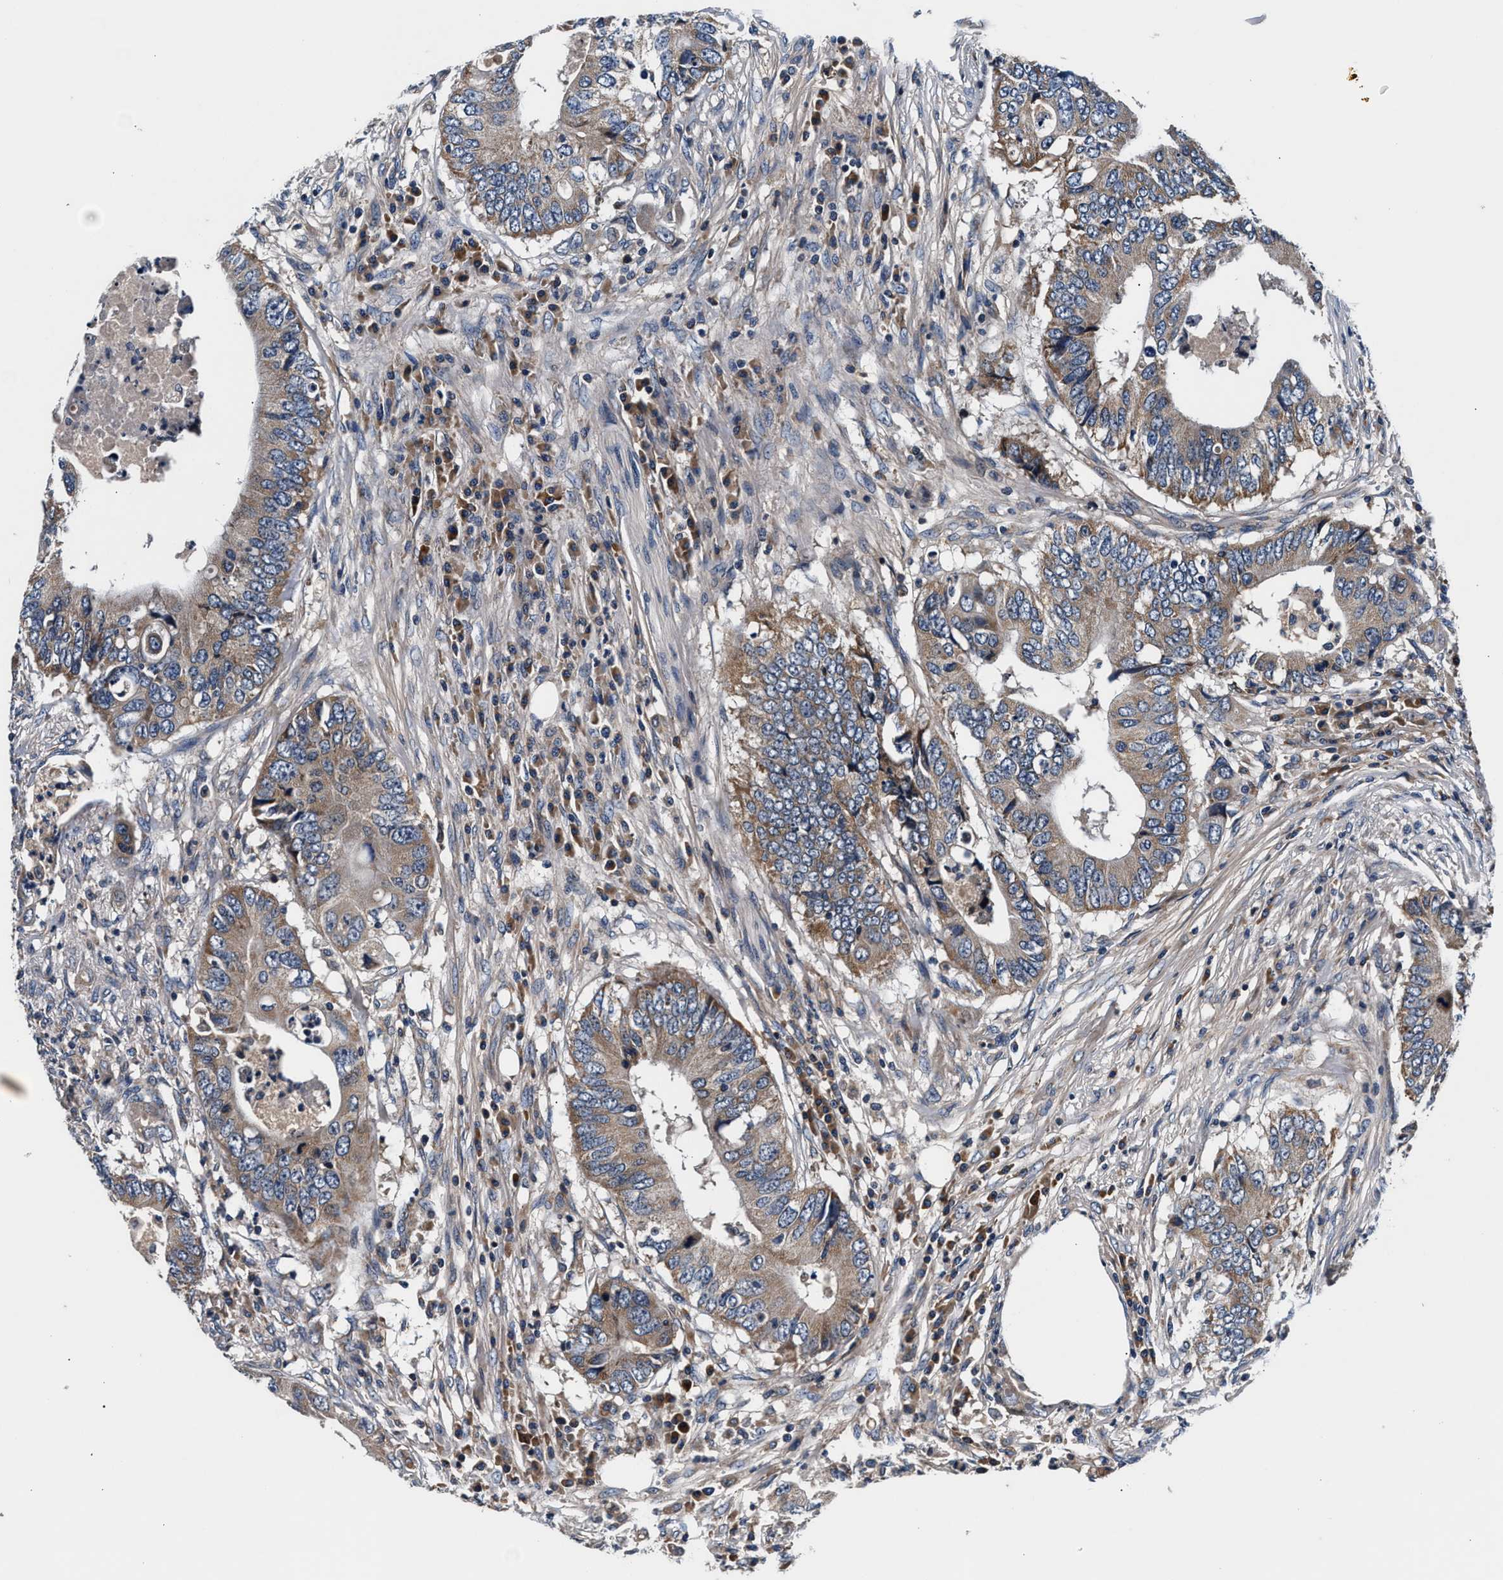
{"staining": {"intensity": "moderate", "quantity": "25%-75%", "location": "cytoplasmic/membranous"}, "tissue": "colorectal cancer", "cell_type": "Tumor cells", "image_type": "cancer", "snomed": [{"axis": "morphology", "description": "Adenocarcinoma, NOS"}, {"axis": "topography", "description": "Colon"}], "caption": "Immunohistochemical staining of colorectal cancer (adenocarcinoma) reveals medium levels of moderate cytoplasmic/membranous protein expression in approximately 25%-75% of tumor cells.", "gene": "IMMT", "patient": {"sex": "male", "age": 71}}